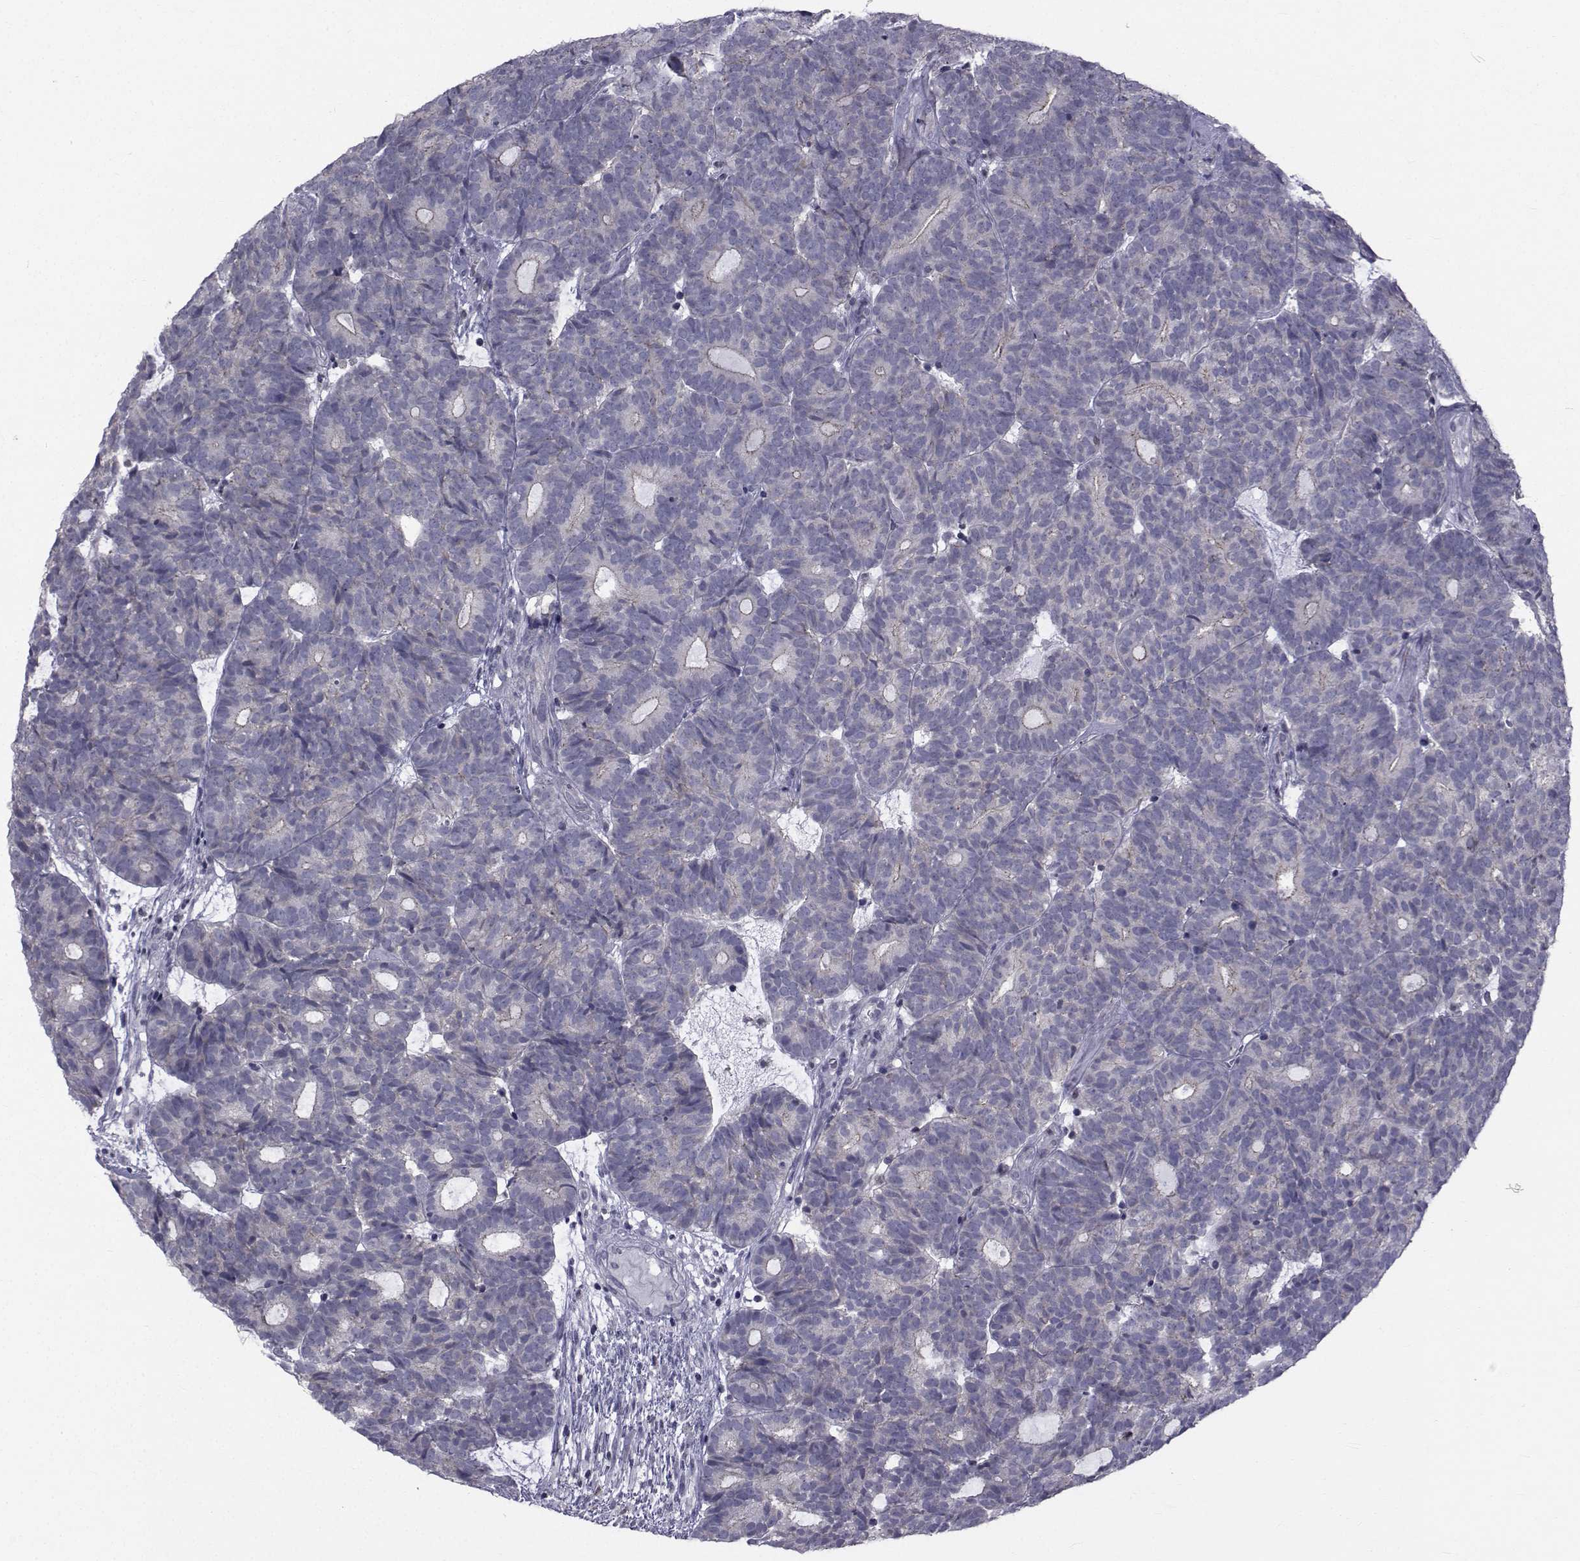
{"staining": {"intensity": "moderate", "quantity": "<25%", "location": "cytoplasmic/membranous"}, "tissue": "head and neck cancer", "cell_type": "Tumor cells", "image_type": "cancer", "snomed": [{"axis": "morphology", "description": "Adenocarcinoma, NOS"}, {"axis": "topography", "description": "Head-Neck"}], "caption": "Protein positivity by immunohistochemistry (IHC) demonstrates moderate cytoplasmic/membranous expression in approximately <25% of tumor cells in head and neck cancer.", "gene": "SLC30A10", "patient": {"sex": "female", "age": 81}}